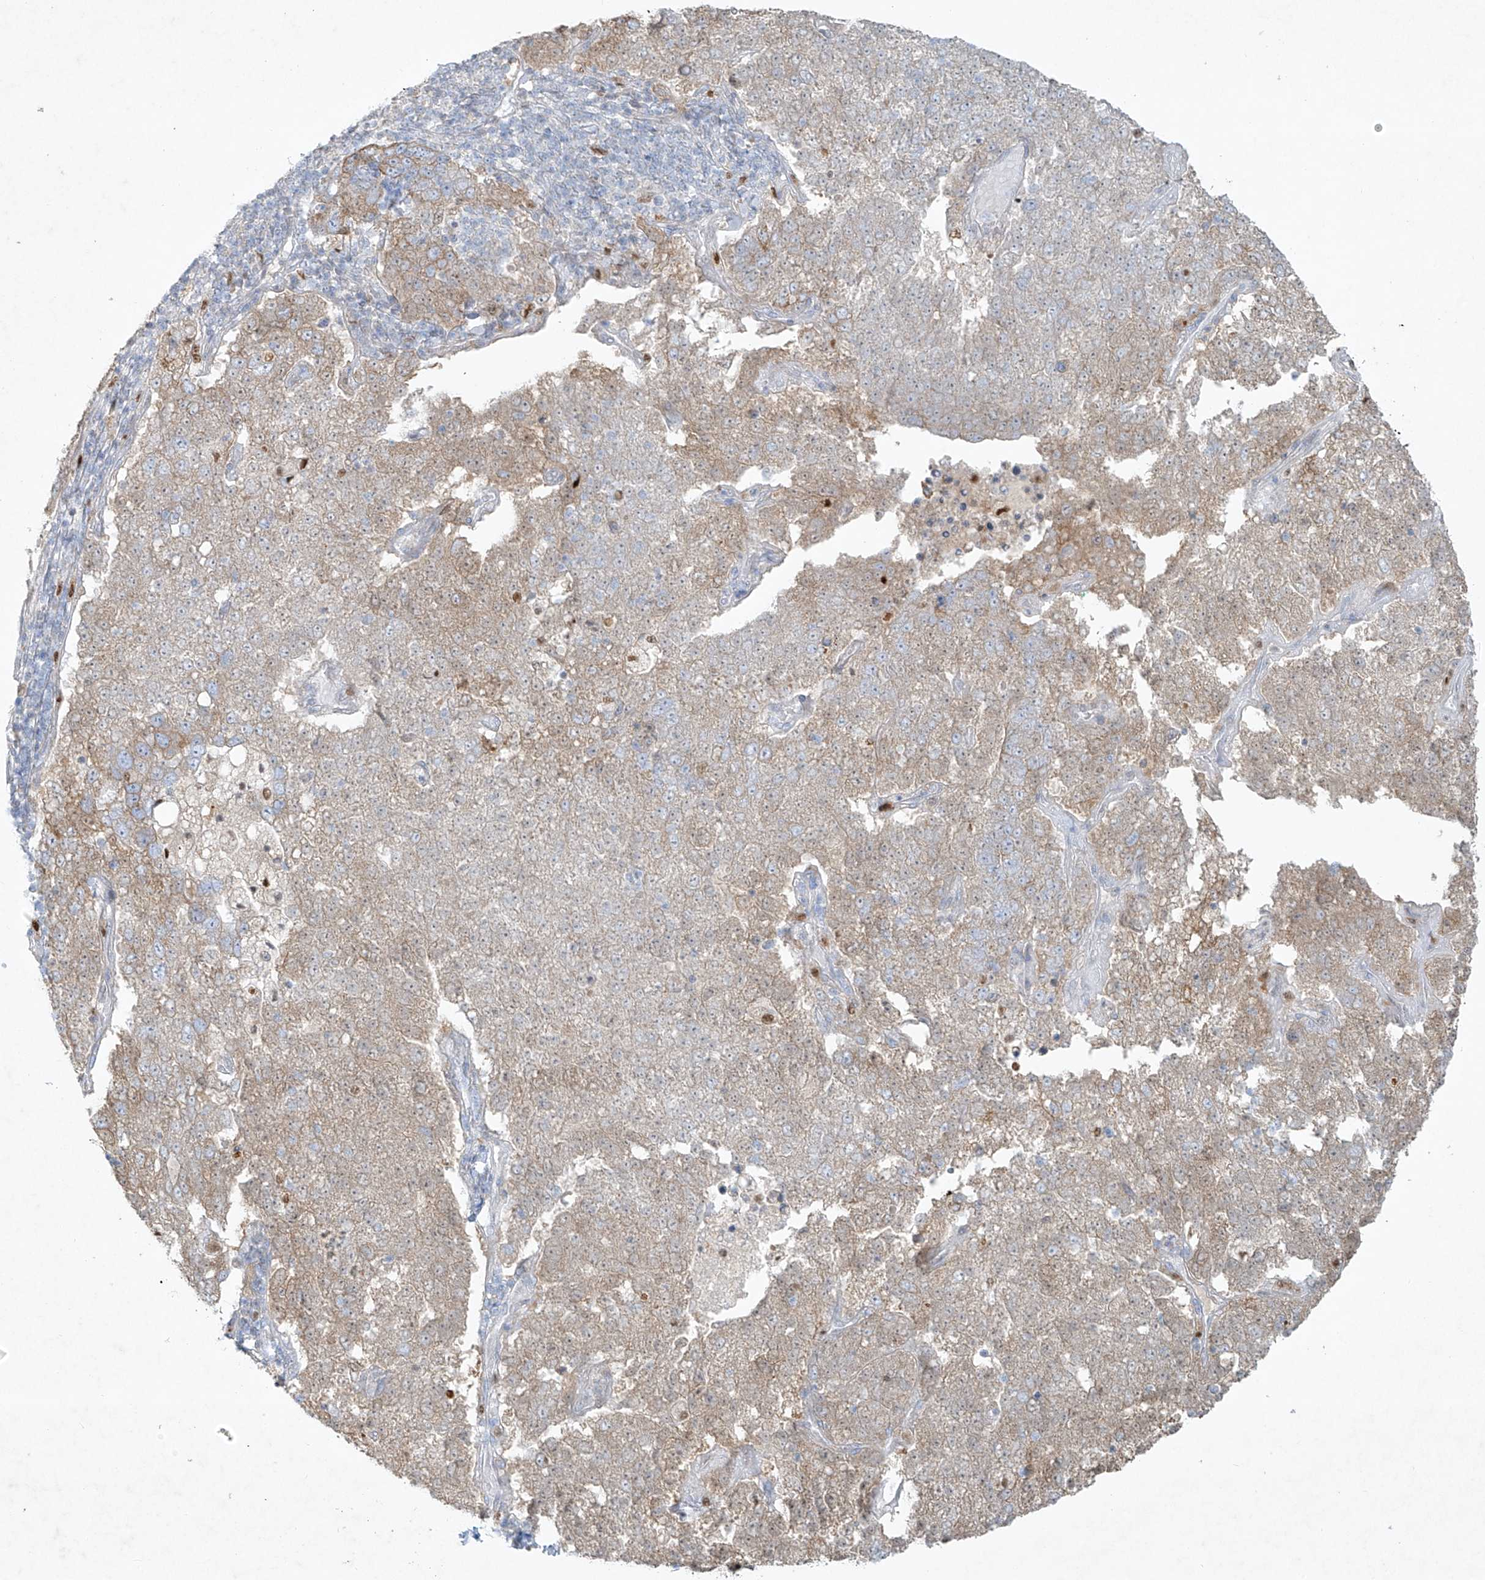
{"staining": {"intensity": "moderate", "quantity": "25%-75%", "location": "cytoplasmic/membranous"}, "tissue": "pancreatic cancer", "cell_type": "Tumor cells", "image_type": "cancer", "snomed": [{"axis": "morphology", "description": "Adenocarcinoma, NOS"}, {"axis": "topography", "description": "Pancreas"}], "caption": "Protein expression analysis of pancreatic adenocarcinoma shows moderate cytoplasmic/membranous expression in about 25%-75% of tumor cells.", "gene": "TUBE1", "patient": {"sex": "female", "age": 61}}